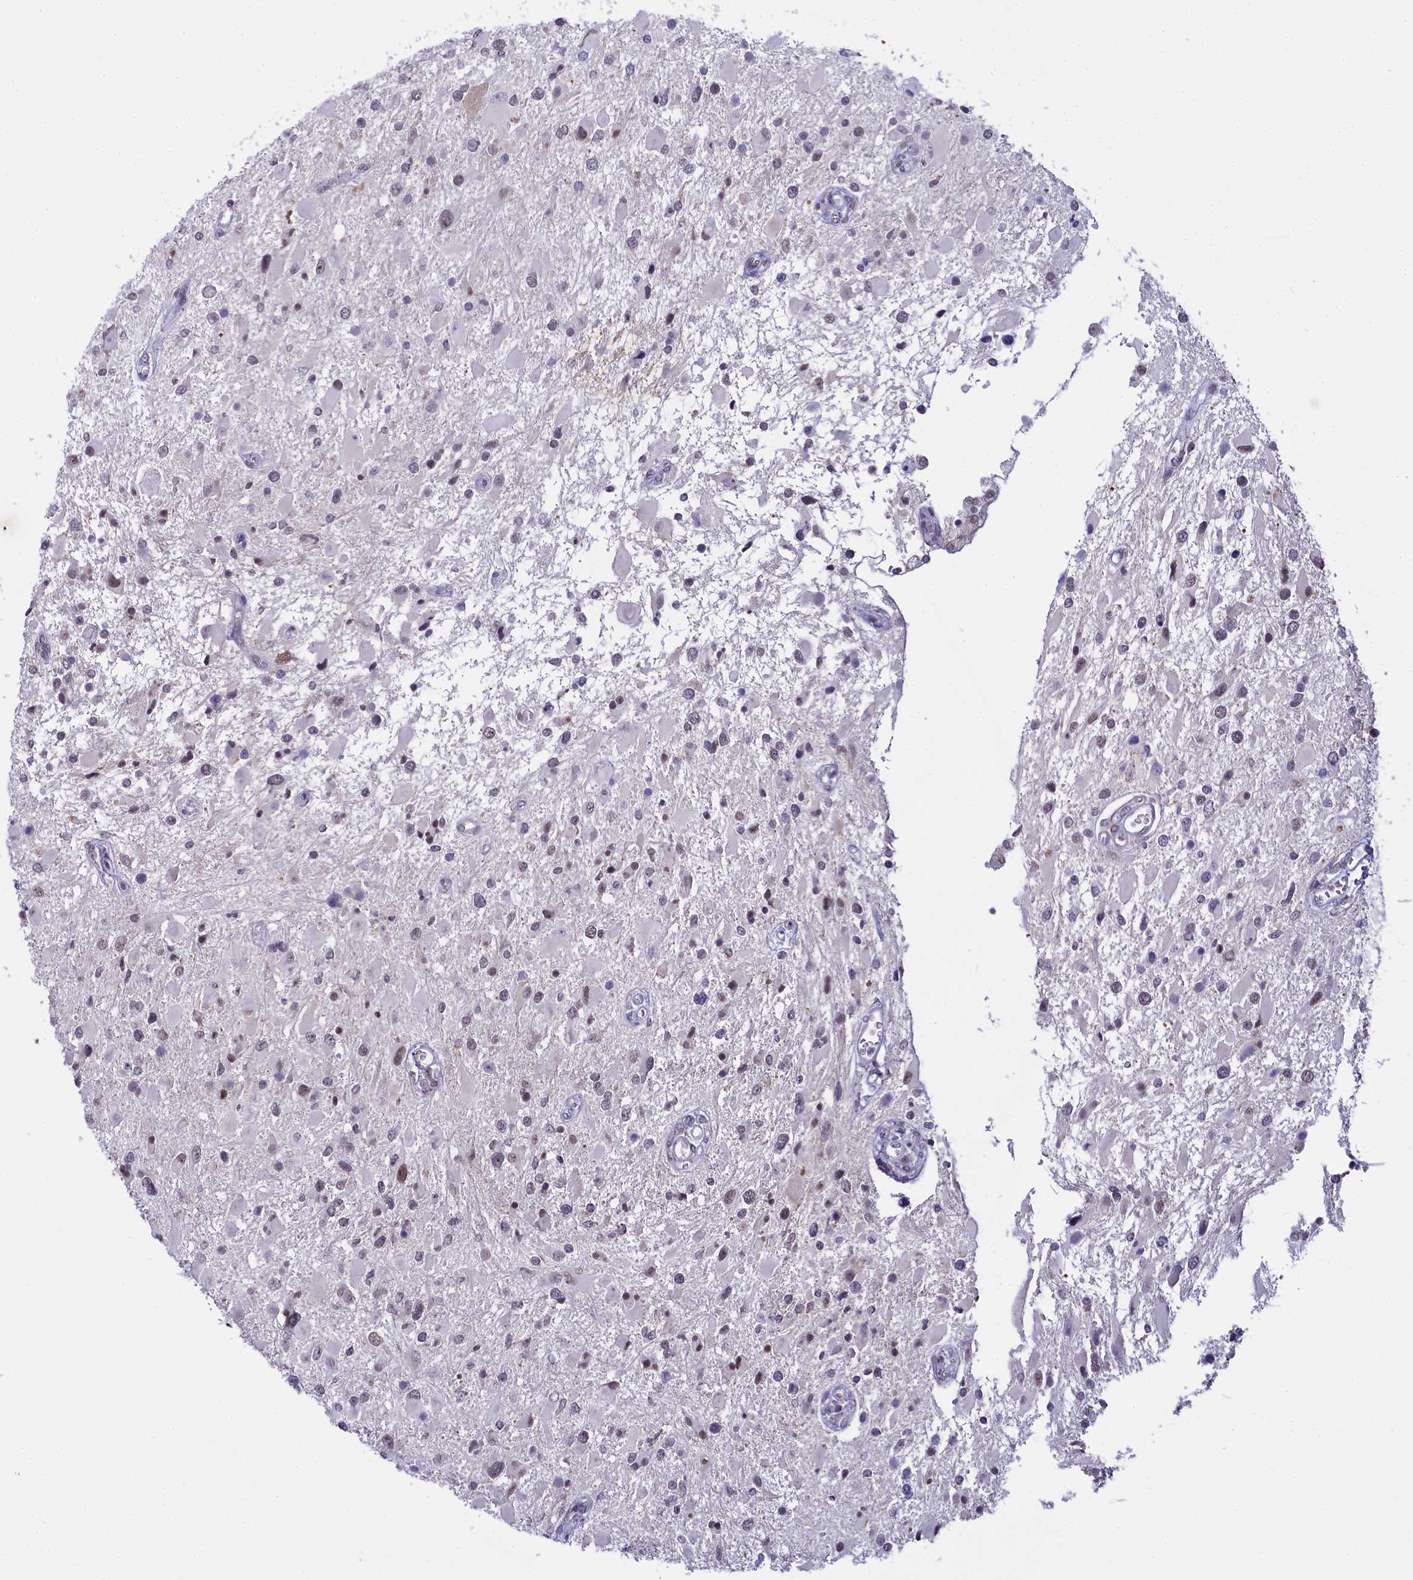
{"staining": {"intensity": "weak", "quantity": "<25%", "location": "nuclear"}, "tissue": "glioma", "cell_type": "Tumor cells", "image_type": "cancer", "snomed": [{"axis": "morphology", "description": "Glioma, malignant, High grade"}, {"axis": "topography", "description": "Brain"}], "caption": "Immunohistochemistry image of neoplastic tissue: human glioma stained with DAB reveals no significant protein positivity in tumor cells.", "gene": "PPHLN1", "patient": {"sex": "male", "age": 53}}